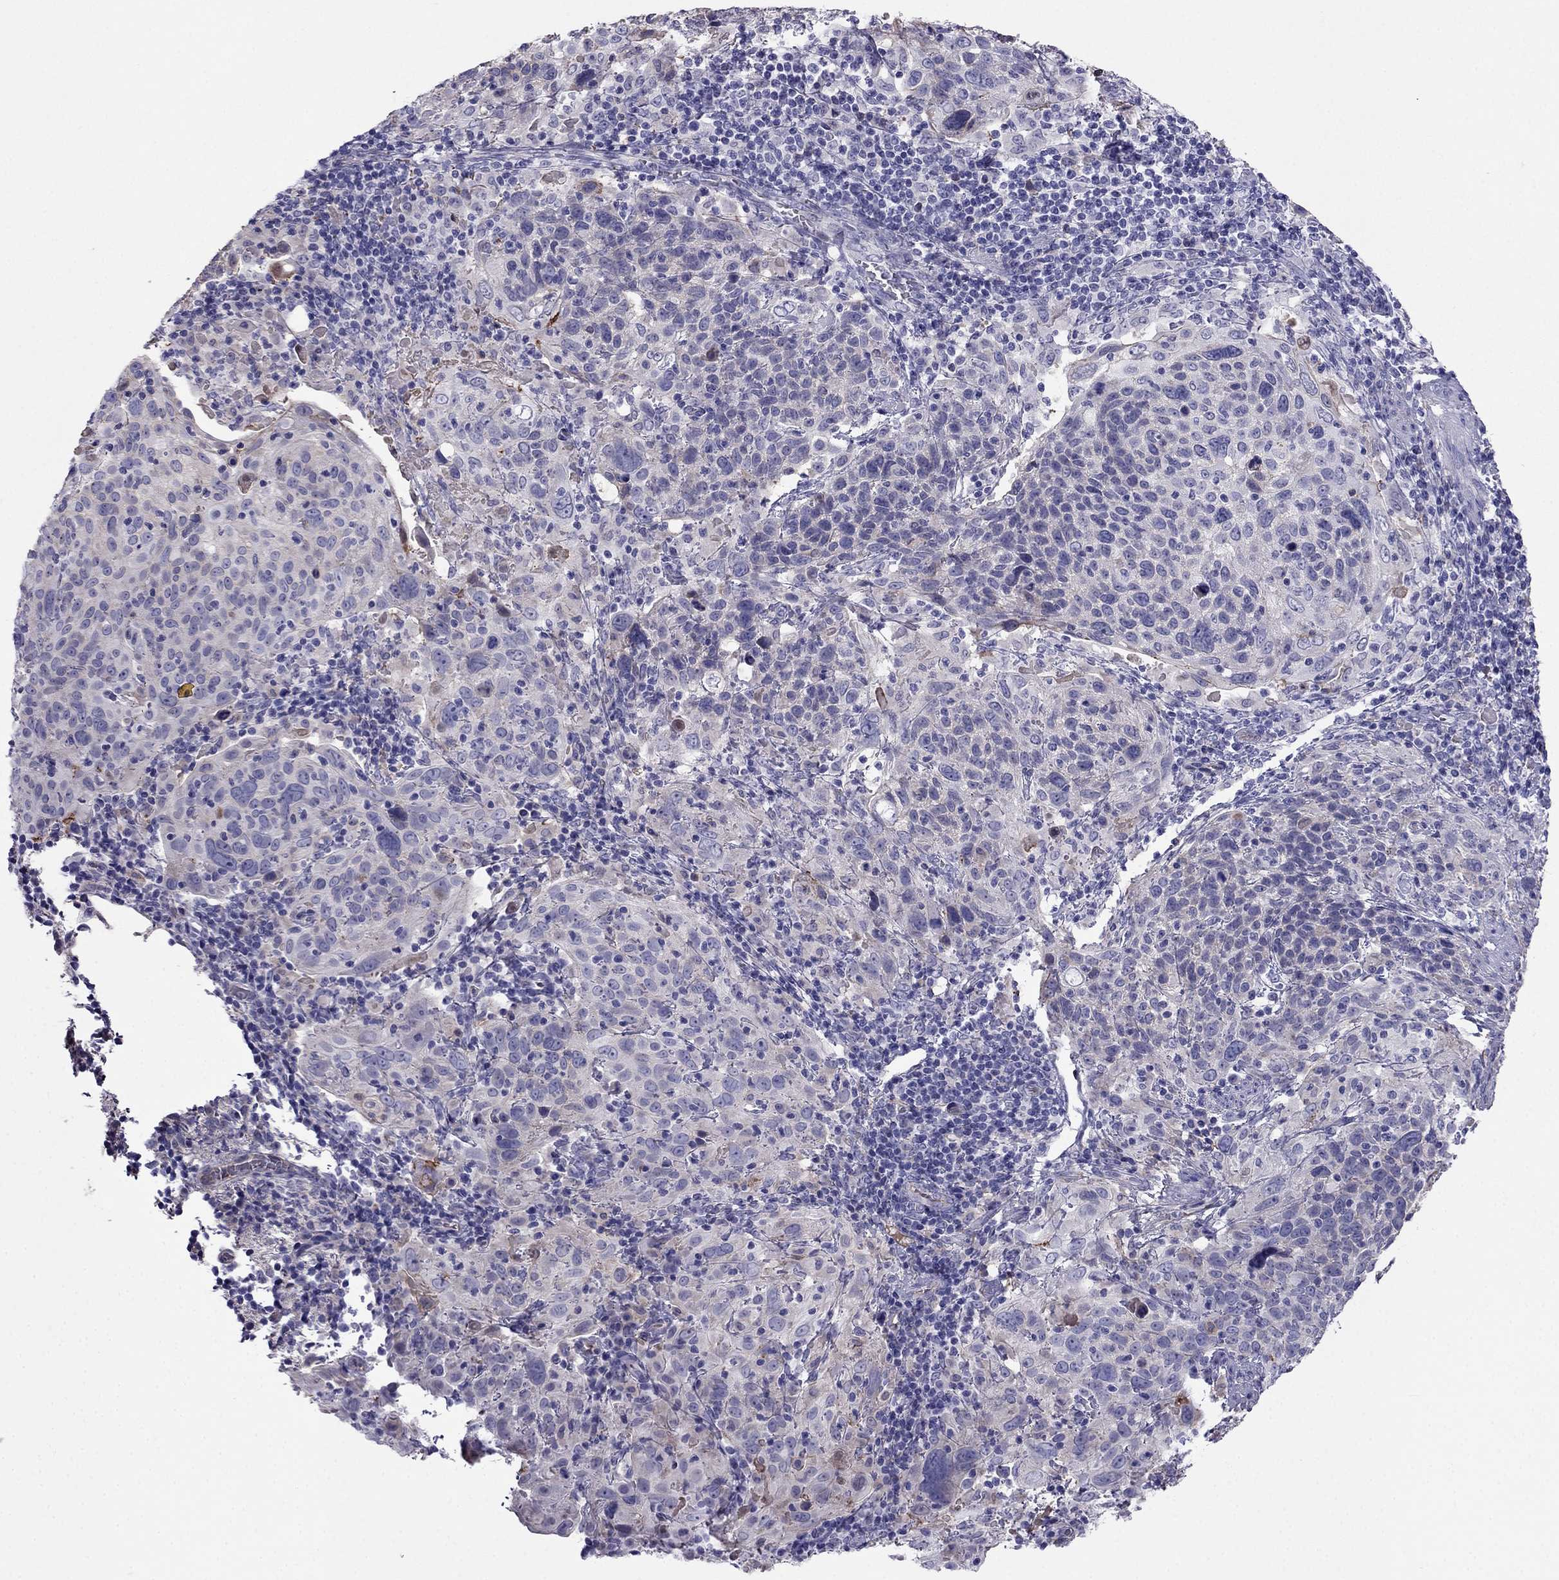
{"staining": {"intensity": "negative", "quantity": "none", "location": "none"}, "tissue": "cervical cancer", "cell_type": "Tumor cells", "image_type": "cancer", "snomed": [{"axis": "morphology", "description": "Squamous cell carcinoma, NOS"}, {"axis": "topography", "description": "Cervix"}], "caption": "This is an immunohistochemistry (IHC) image of human squamous cell carcinoma (cervical). There is no staining in tumor cells.", "gene": "TBC1D21", "patient": {"sex": "female", "age": 61}}